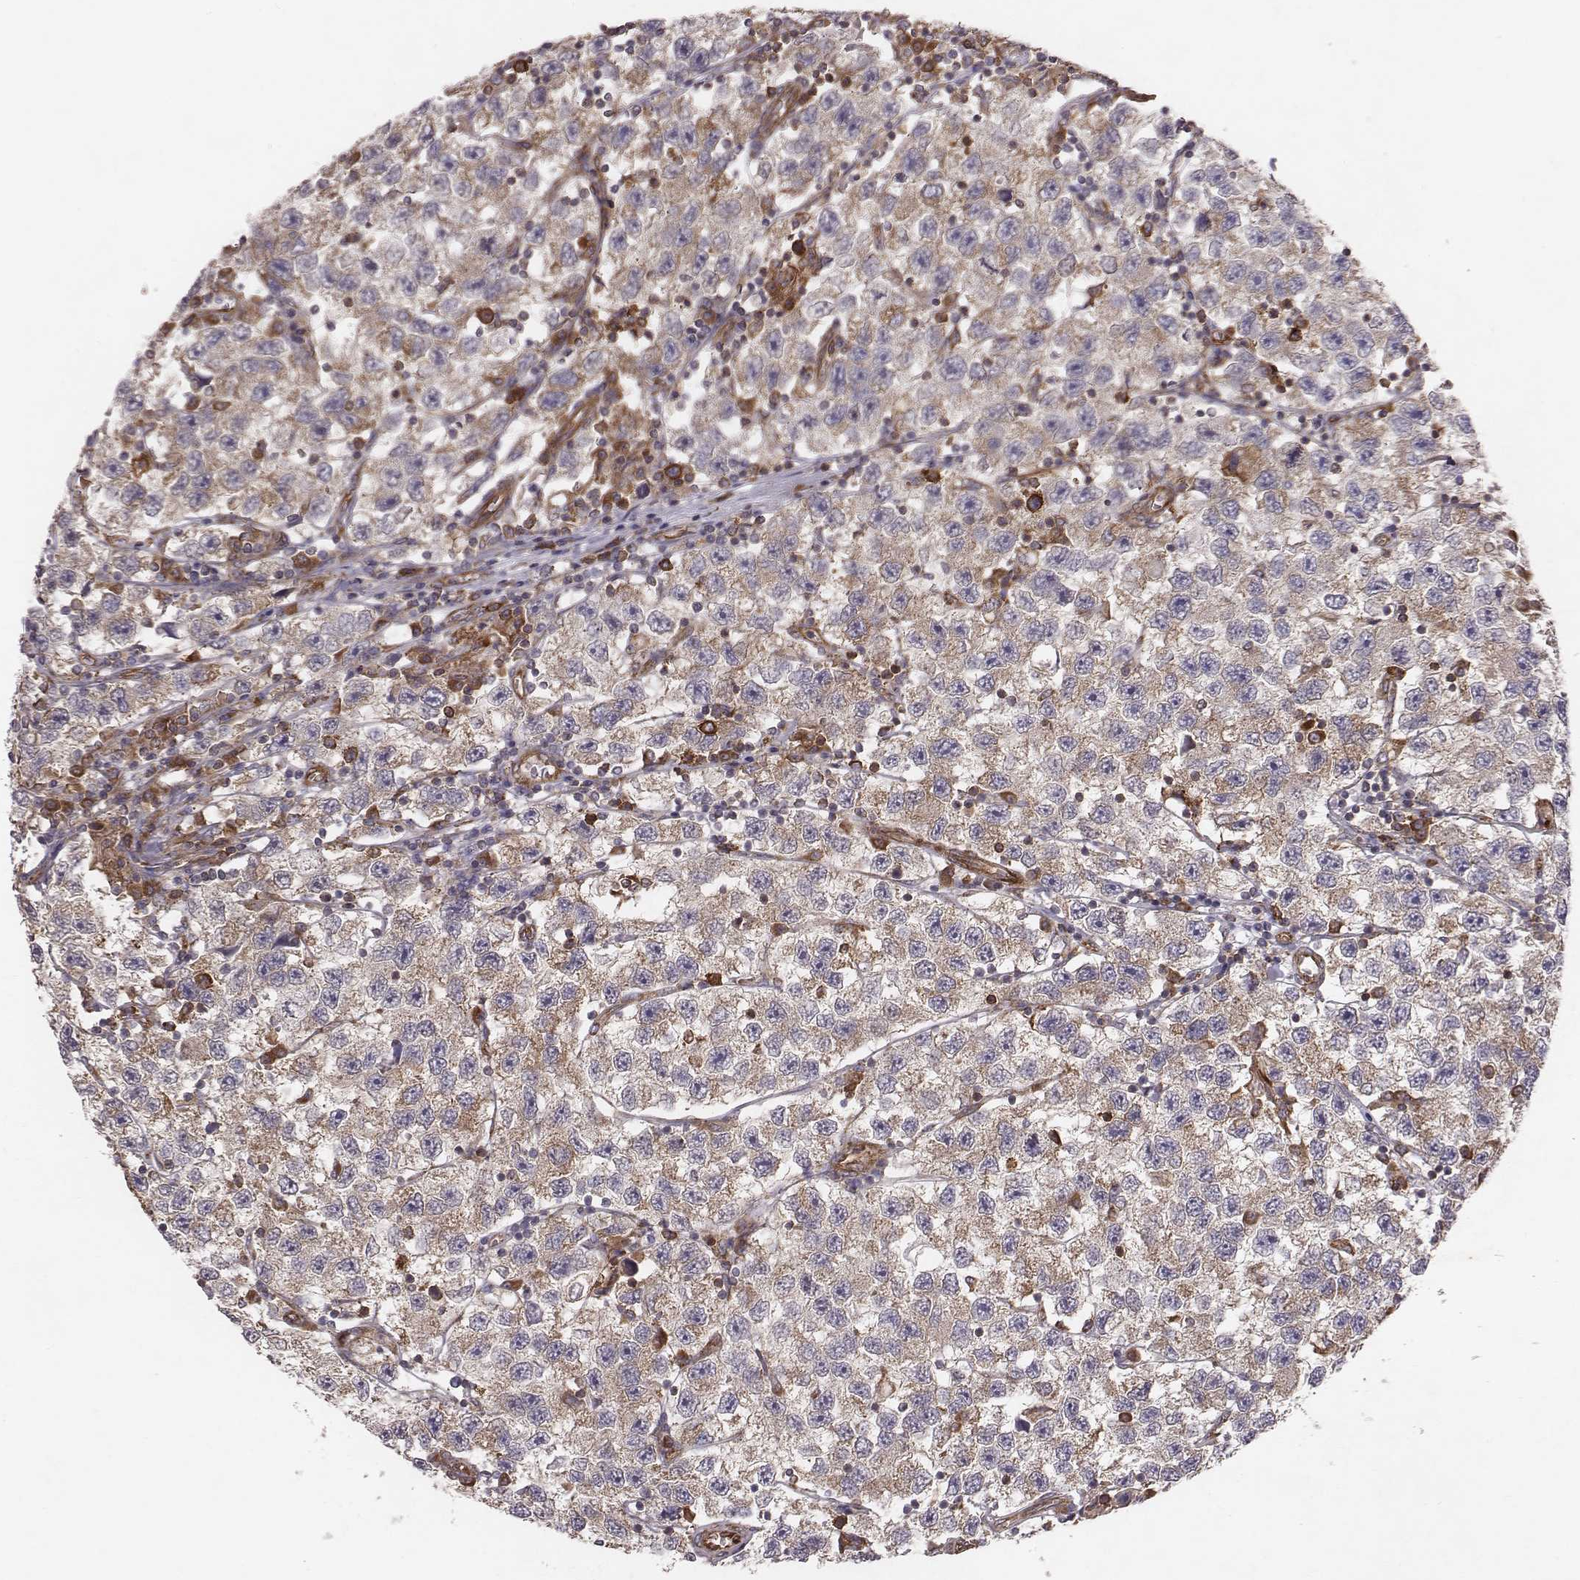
{"staining": {"intensity": "weak", "quantity": "25%-75%", "location": "cytoplasmic/membranous"}, "tissue": "testis cancer", "cell_type": "Tumor cells", "image_type": "cancer", "snomed": [{"axis": "morphology", "description": "Seminoma, NOS"}, {"axis": "topography", "description": "Testis"}], "caption": "Weak cytoplasmic/membranous expression is seen in about 25%-75% of tumor cells in testis seminoma.", "gene": "TXLNA", "patient": {"sex": "male", "age": 26}}